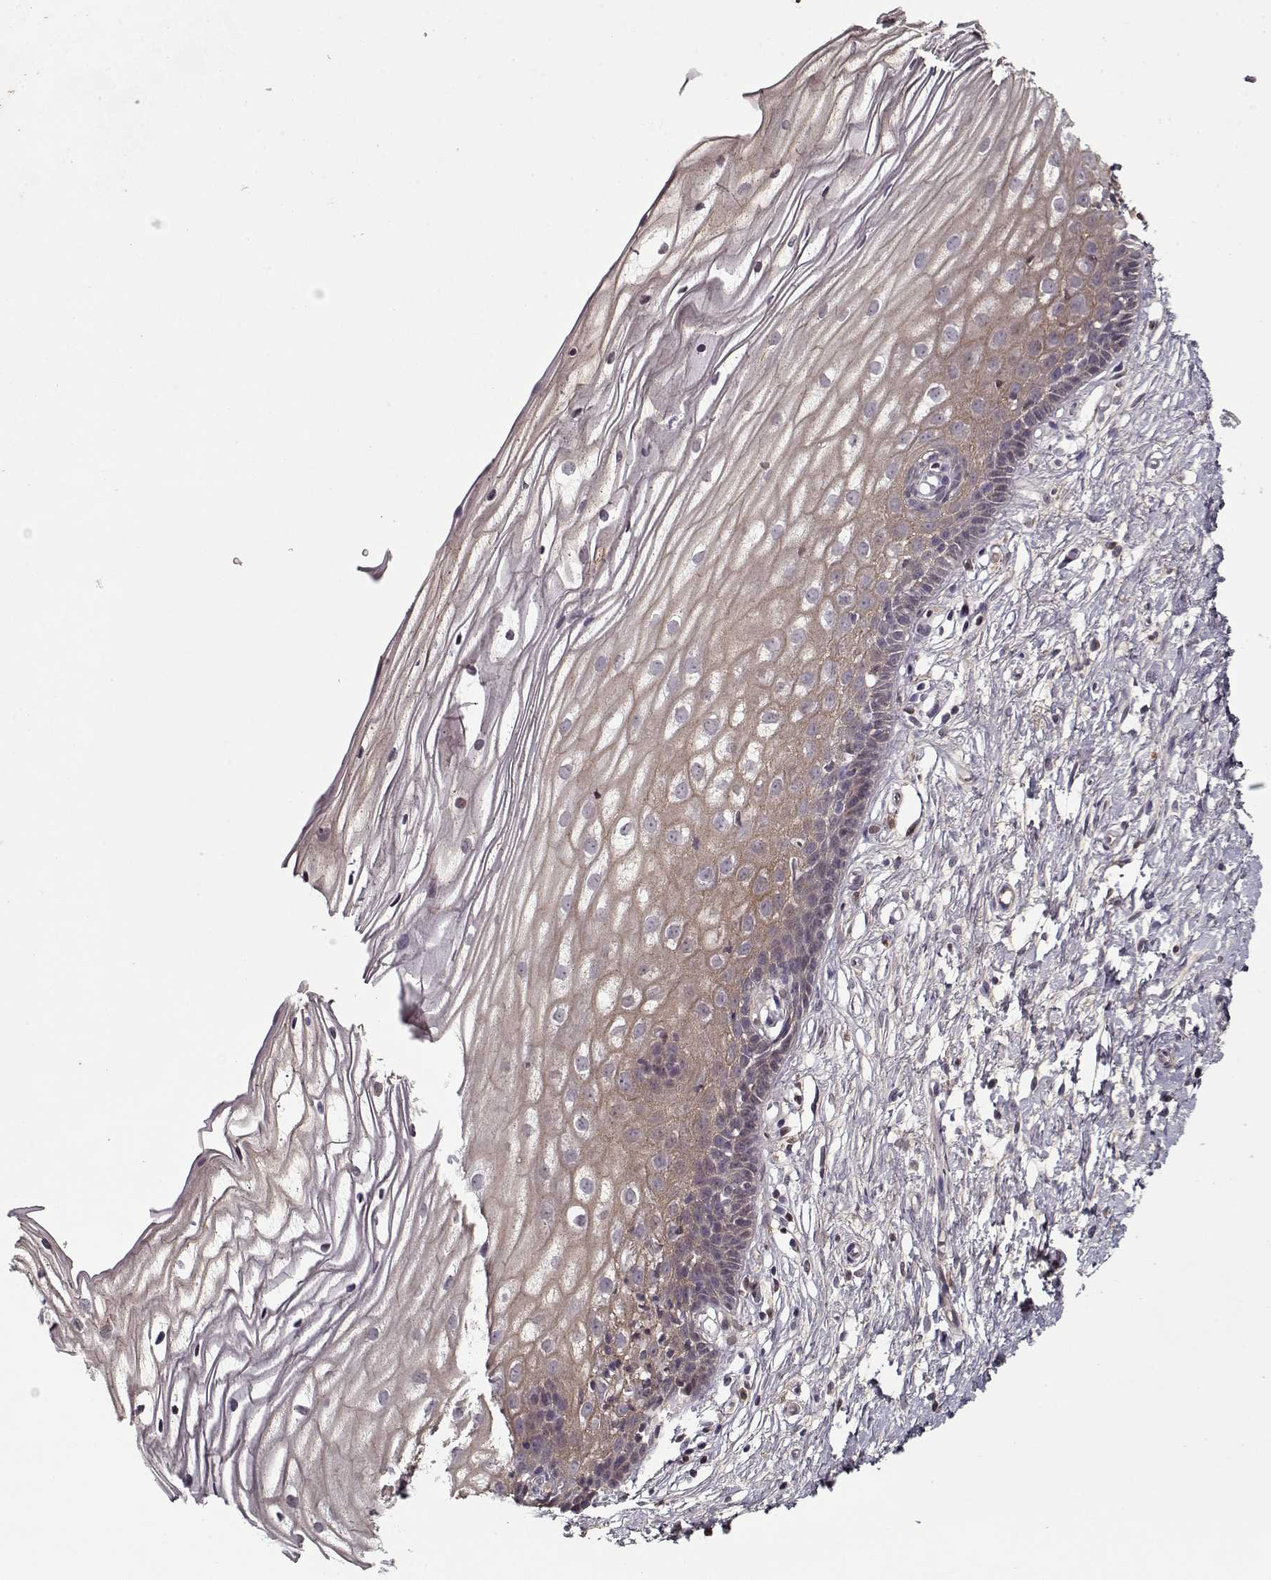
{"staining": {"intensity": "weak", "quantity": "25%-75%", "location": "cytoplasmic/membranous"}, "tissue": "cervix", "cell_type": "Squamous epithelial cells", "image_type": "normal", "snomed": [{"axis": "morphology", "description": "Normal tissue, NOS"}, {"axis": "topography", "description": "Cervix"}], "caption": "An immunohistochemistry (IHC) image of unremarkable tissue is shown. Protein staining in brown shows weak cytoplasmic/membranous positivity in cervix within squamous epithelial cells. Ihc stains the protein in brown and the nuclei are stained blue.", "gene": "AFM", "patient": {"sex": "female", "age": 40}}